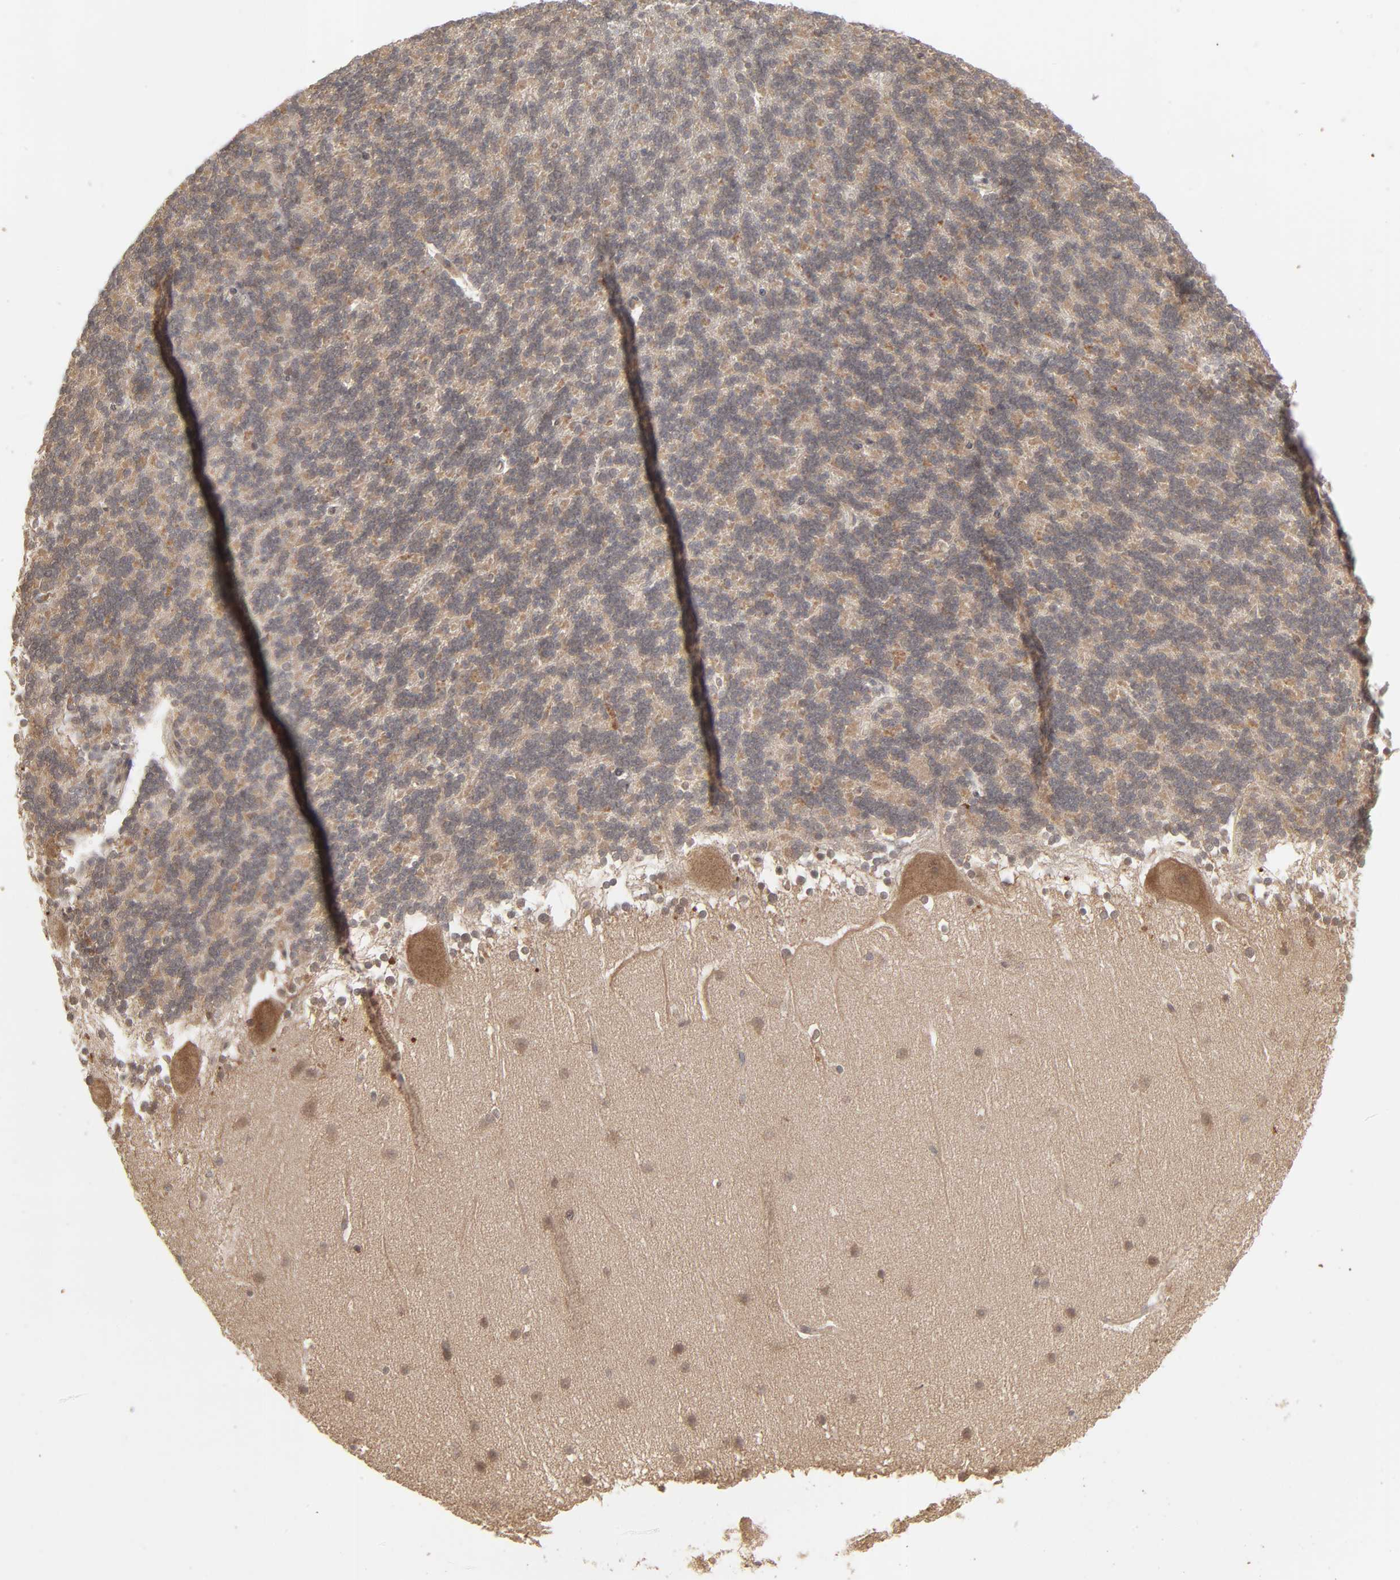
{"staining": {"intensity": "weak", "quantity": ">75%", "location": "cytoplasmic/membranous"}, "tissue": "cerebellum", "cell_type": "Cells in granular layer", "image_type": "normal", "snomed": [{"axis": "morphology", "description": "Normal tissue, NOS"}, {"axis": "topography", "description": "Cerebellum"}], "caption": "Immunohistochemistry (IHC) of unremarkable human cerebellum exhibits low levels of weak cytoplasmic/membranous staining in about >75% of cells in granular layer.", "gene": "SCFD1", "patient": {"sex": "female", "age": 19}}